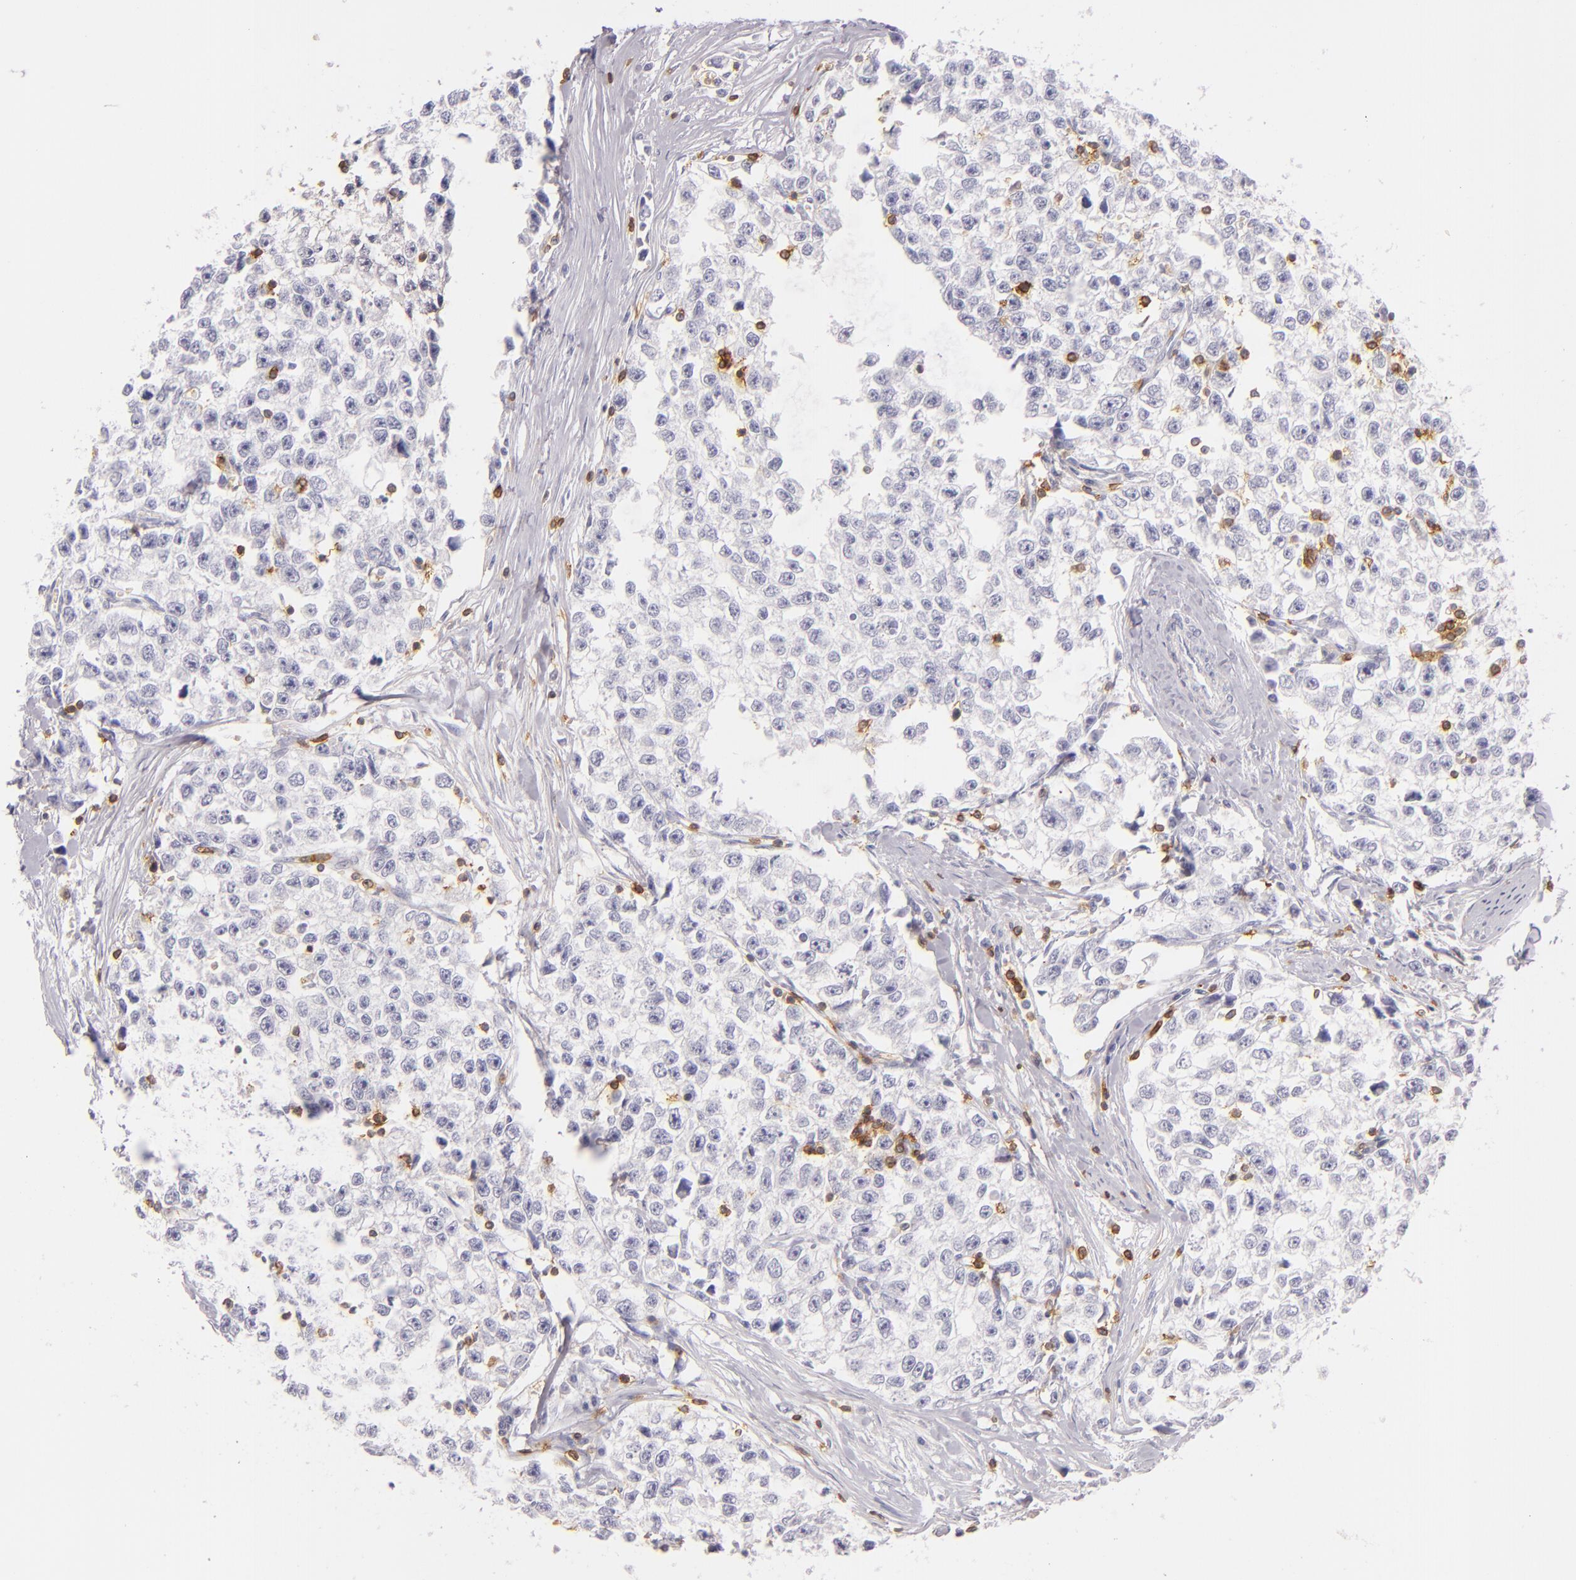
{"staining": {"intensity": "negative", "quantity": "none", "location": "none"}, "tissue": "testis cancer", "cell_type": "Tumor cells", "image_type": "cancer", "snomed": [{"axis": "morphology", "description": "Seminoma, NOS"}, {"axis": "morphology", "description": "Carcinoma, Embryonal, NOS"}, {"axis": "topography", "description": "Testis"}], "caption": "This histopathology image is of testis seminoma stained with IHC to label a protein in brown with the nuclei are counter-stained blue. There is no expression in tumor cells. The staining is performed using DAB brown chromogen with nuclei counter-stained in using hematoxylin.", "gene": "LAT", "patient": {"sex": "male", "age": 30}}